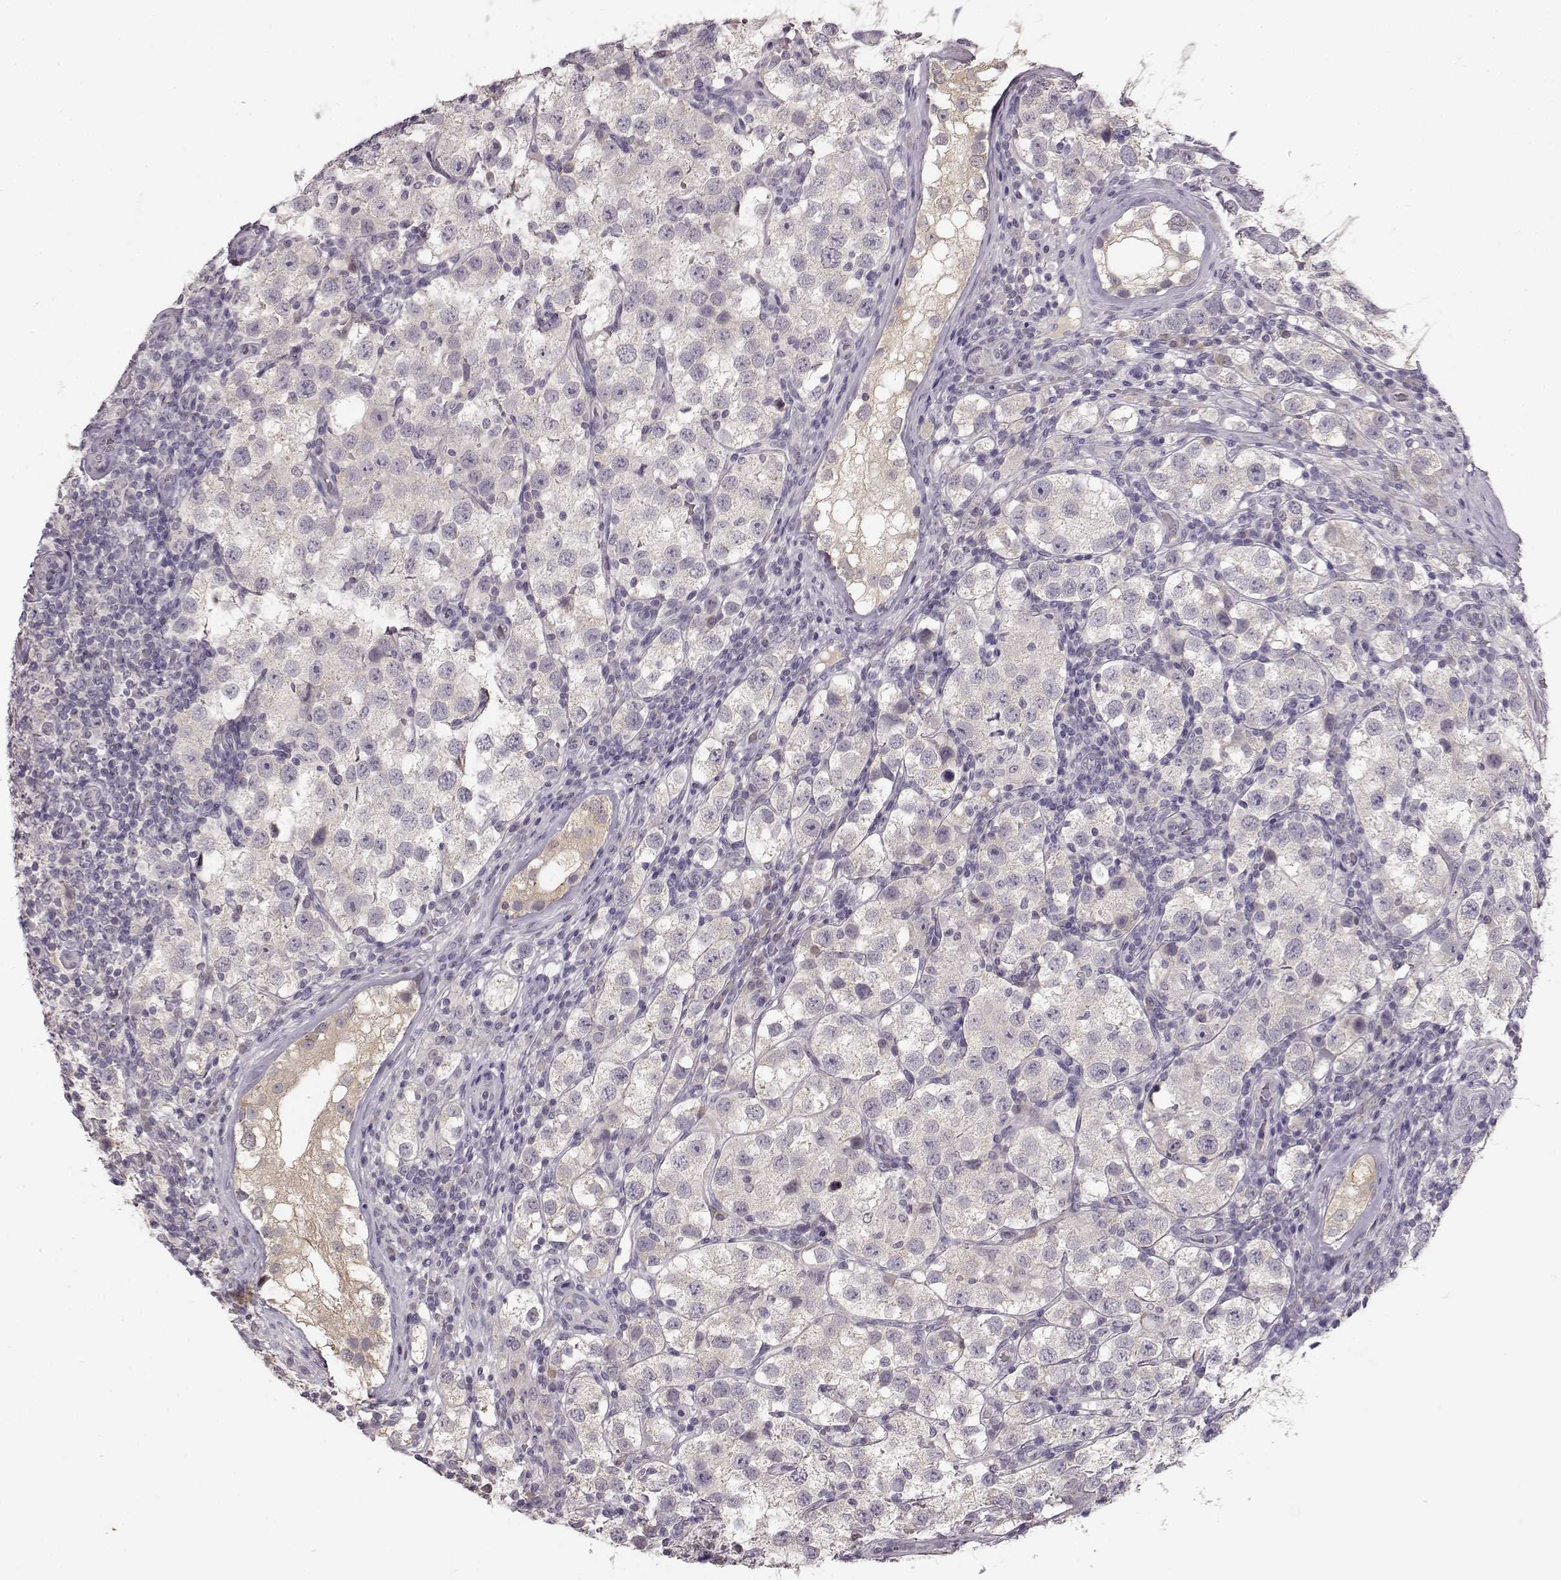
{"staining": {"intensity": "negative", "quantity": "none", "location": "none"}, "tissue": "testis cancer", "cell_type": "Tumor cells", "image_type": "cancer", "snomed": [{"axis": "morphology", "description": "Seminoma, NOS"}, {"axis": "topography", "description": "Testis"}], "caption": "Testis cancer was stained to show a protein in brown. There is no significant expression in tumor cells.", "gene": "BFSP2", "patient": {"sex": "male", "age": 37}}